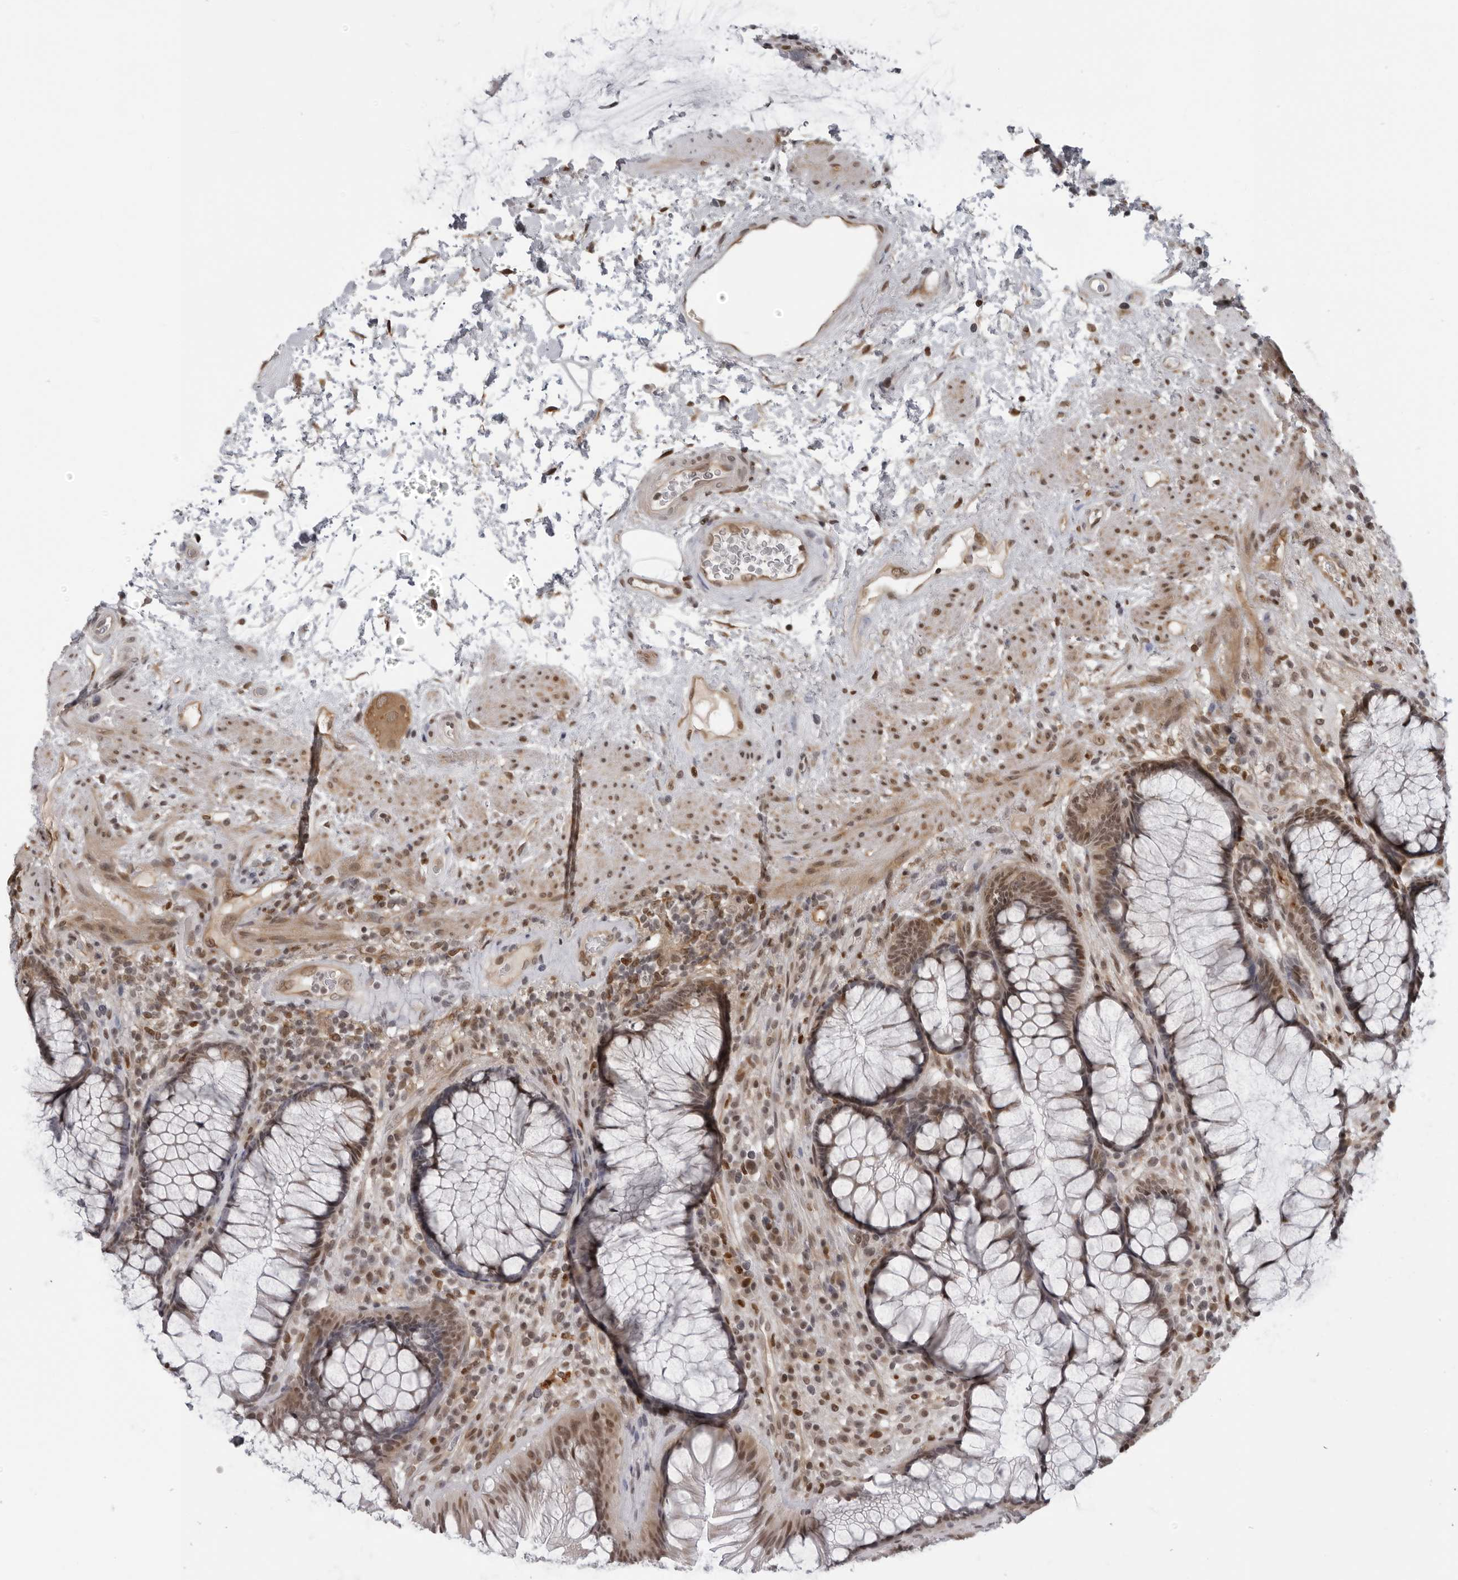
{"staining": {"intensity": "moderate", "quantity": ">75%", "location": "nuclear"}, "tissue": "rectum", "cell_type": "Glandular cells", "image_type": "normal", "snomed": [{"axis": "morphology", "description": "Normal tissue, NOS"}, {"axis": "topography", "description": "Rectum"}], "caption": "Immunohistochemical staining of benign human rectum shows medium levels of moderate nuclear positivity in approximately >75% of glandular cells.", "gene": "MAF", "patient": {"sex": "male", "age": 51}}